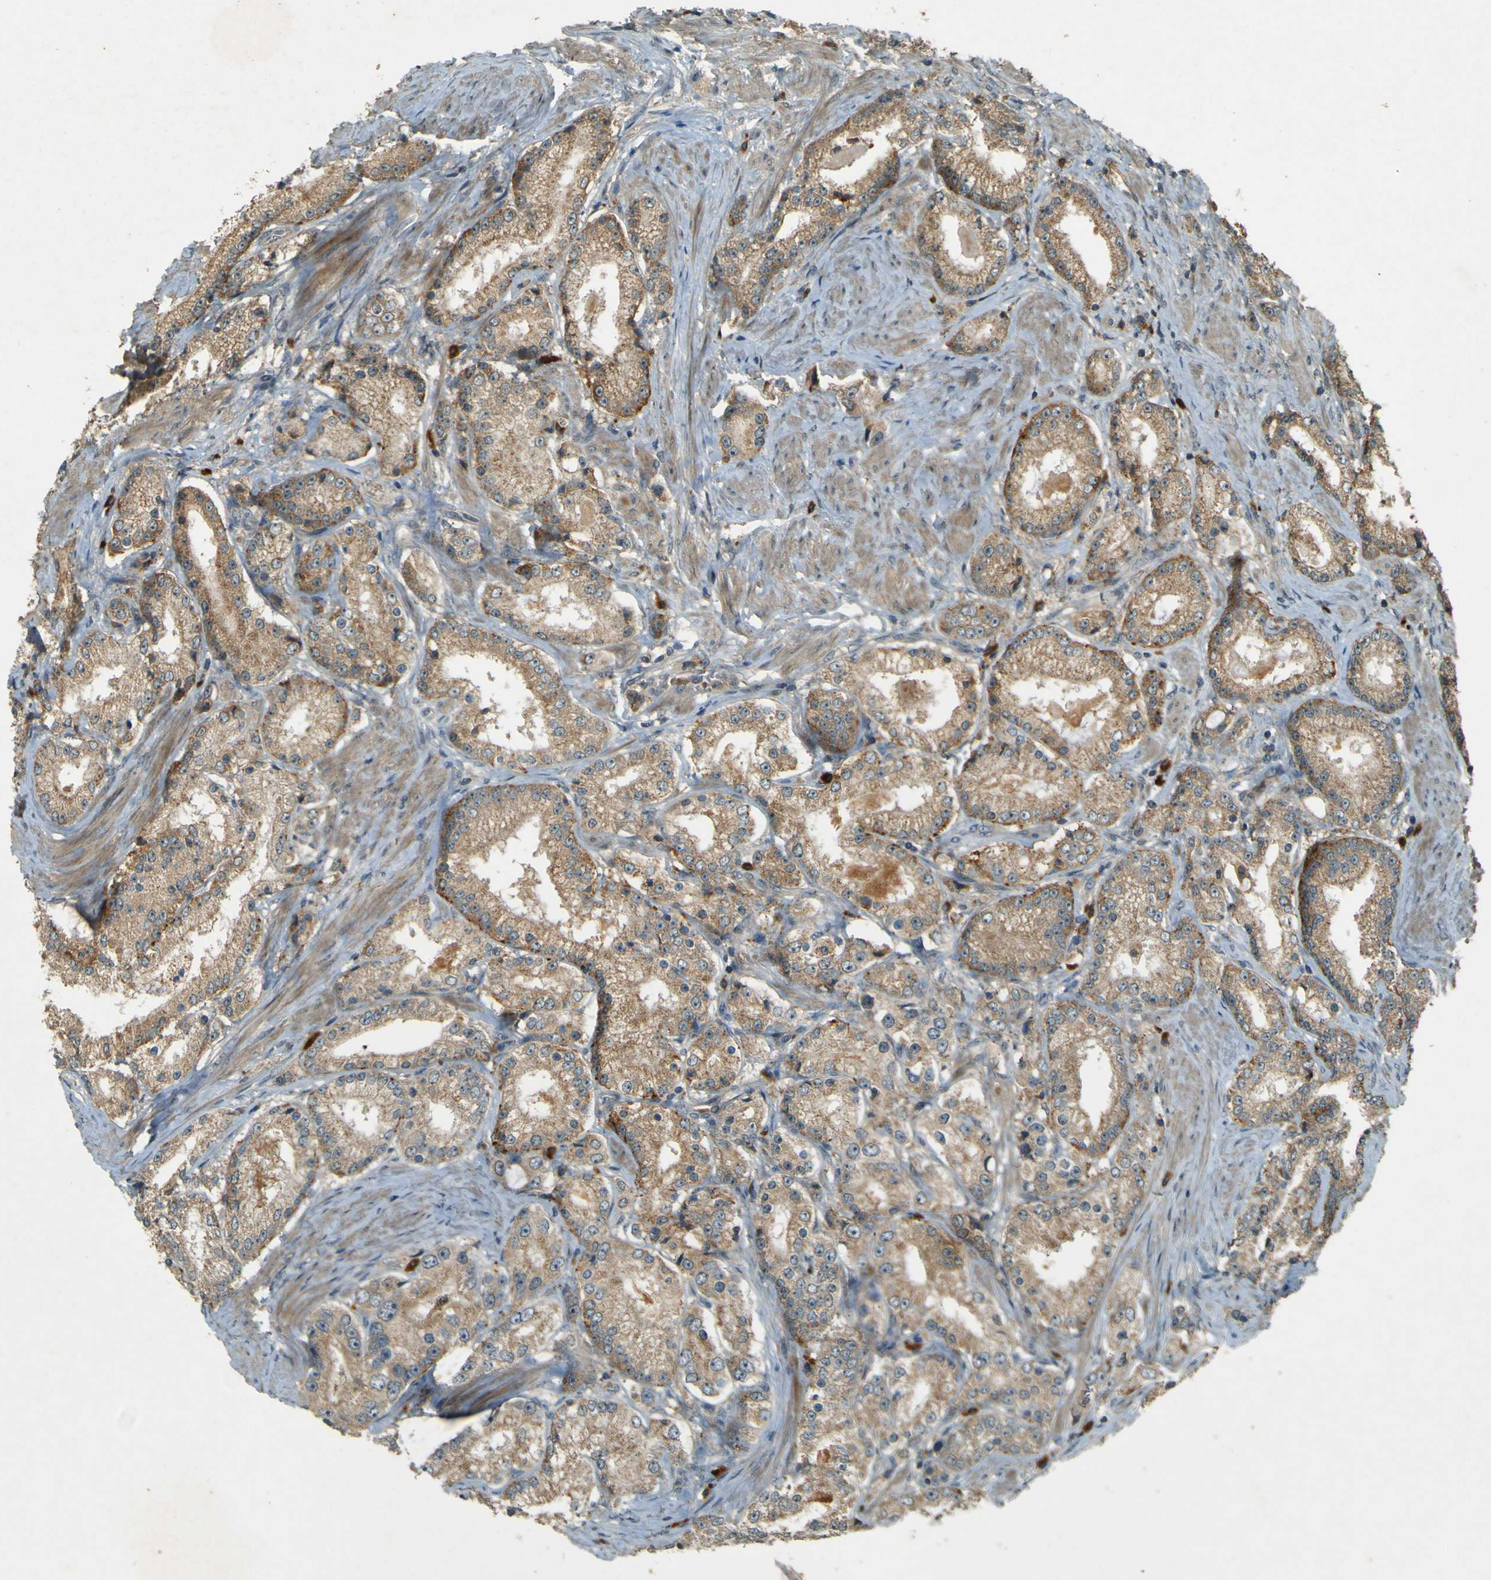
{"staining": {"intensity": "weak", "quantity": ">75%", "location": "cytoplasmic/membranous"}, "tissue": "prostate cancer", "cell_type": "Tumor cells", "image_type": "cancer", "snomed": [{"axis": "morphology", "description": "Adenocarcinoma, Low grade"}, {"axis": "topography", "description": "Prostate"}], "caption": "This histopathology image shows prostate low-grade adenocarcinoma stained with IHC to label a protein in brown. The cytoplasmic/membranous of tumor cells show weak positivity for the protein. Nuclei are counter-stained blue.", "gene": "MPDZ", "patient": {"sex": "male", "age": 63}}